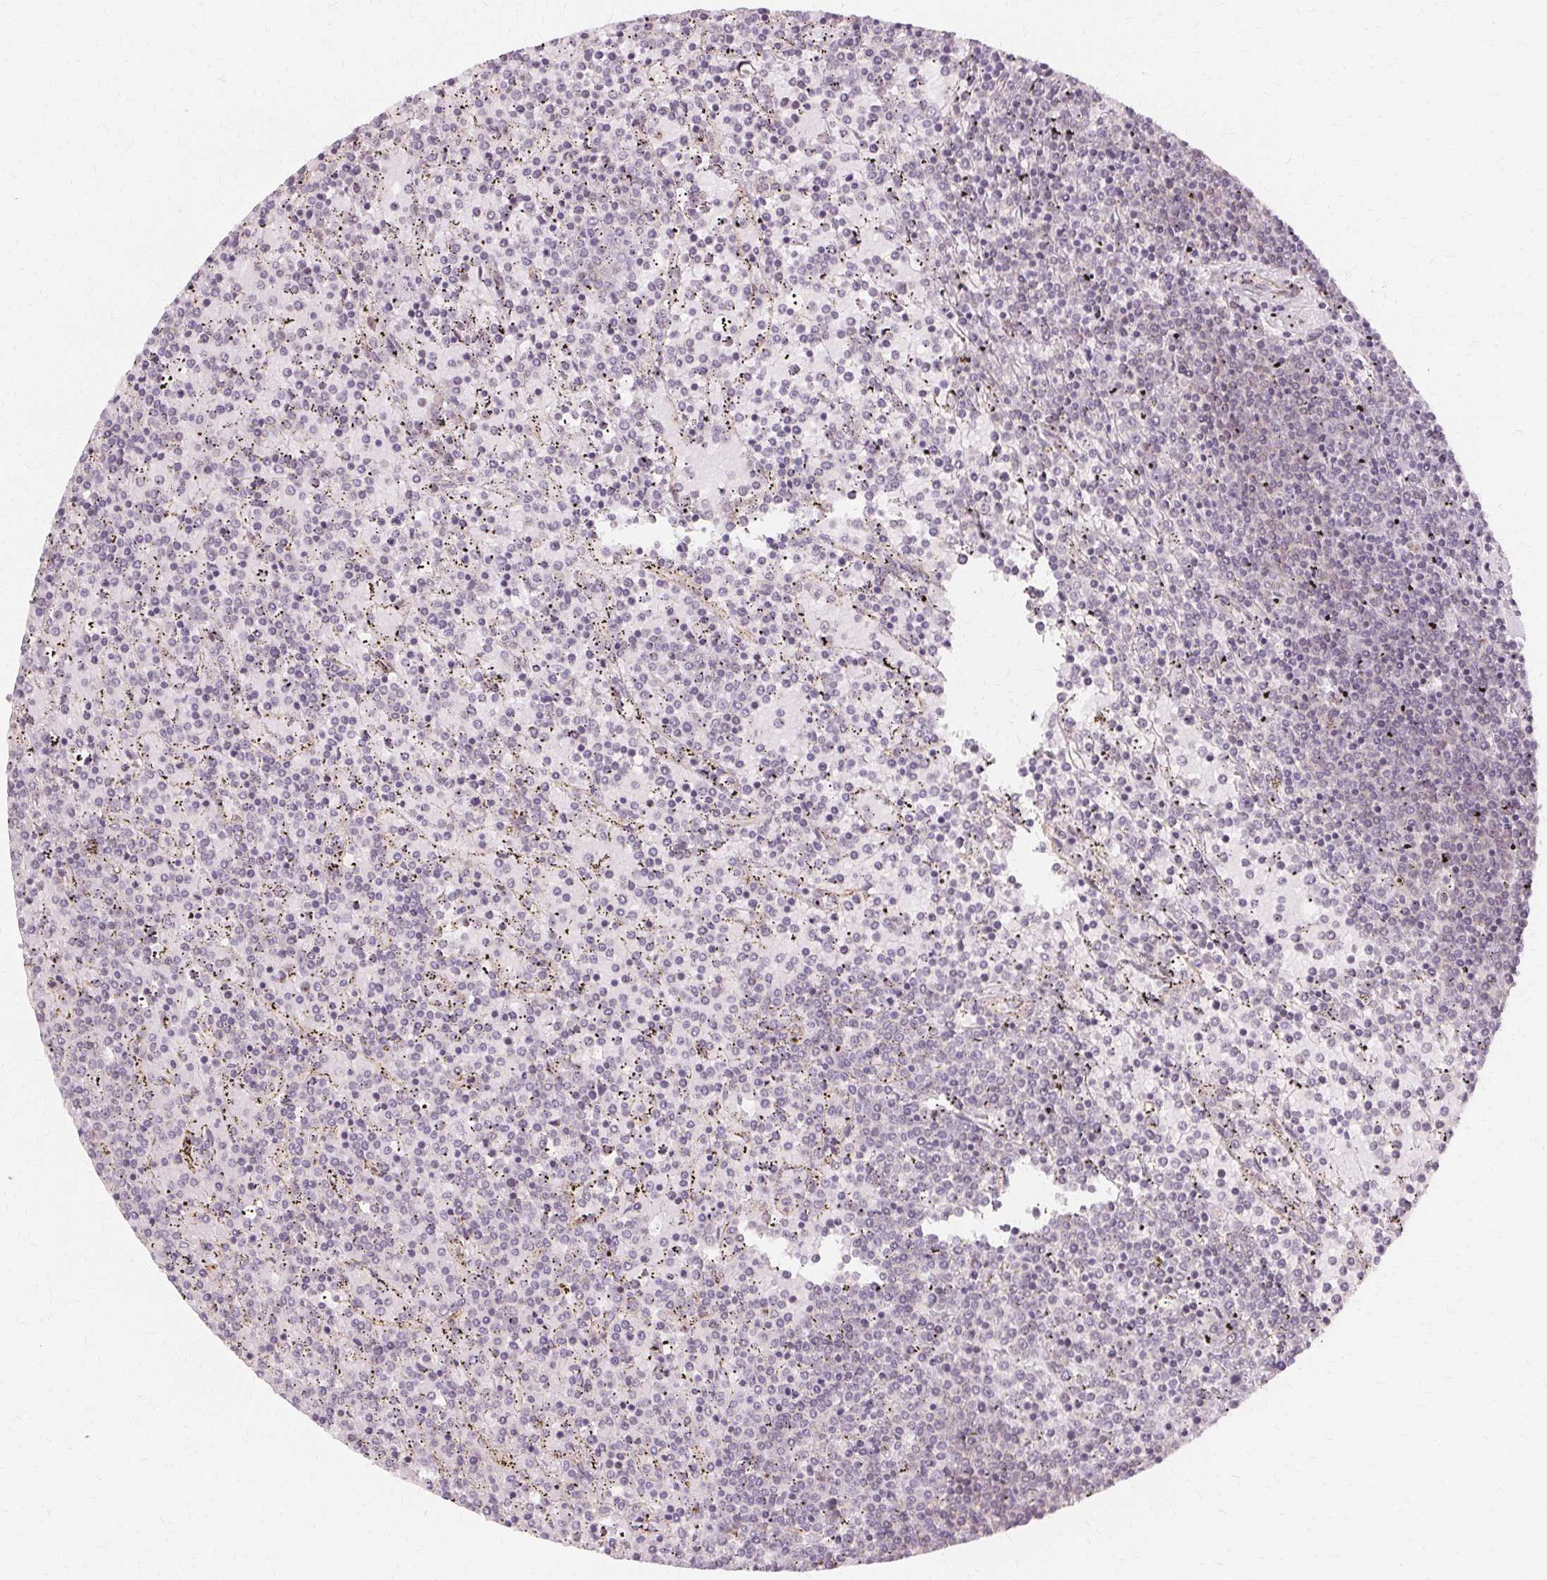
{"staining": {"intensity": "negative", "quantity": "none", "location": "none"}, "tissue": "lymphoma", "cell_type": "Tumor cells", "image_type": "cancer", "snomed": [{"axis": "morphology", "description": "Malignant lymphoma, non-Hodgkin's type, Low grade"}, {"axis": "topography", "description": "Spleen"}], "caption": "This is a photomicrograph of IHC staining of lymphoma, which shows no staining in tumor cells. The staining was performed using DAB to visualize the protein expression in brown, while the nuclei were stained in blue with hematoxylin (Magnification: 20x).", "gene": "USP8", "patient": {"sex": "female", "age": 77}}